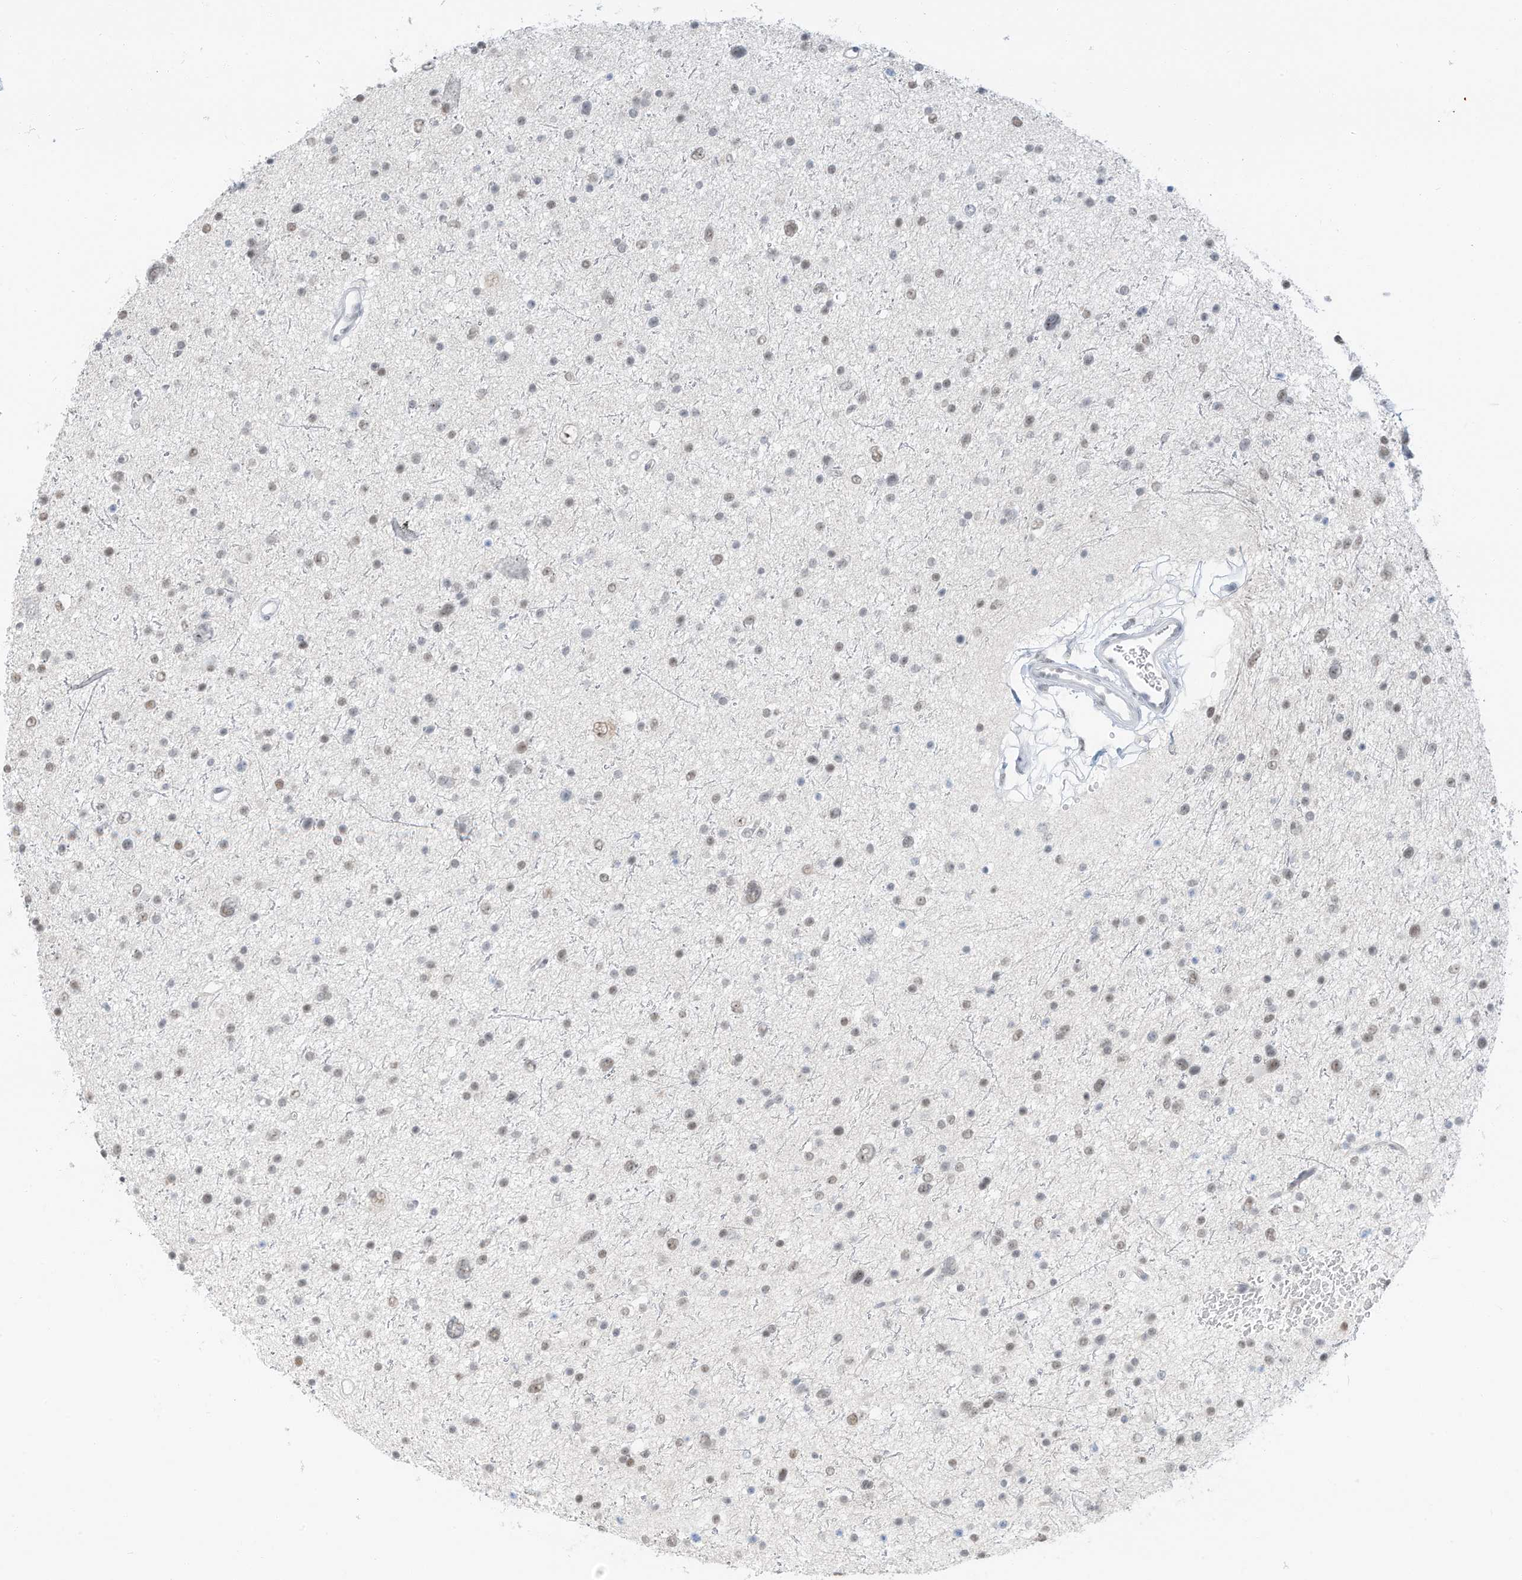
{"staining": {"intensity": "weak", "quantity": "25%-75%", "location": "nuclear"}, "tissue": "glioma", "cell_type": "Tumor cells", "image_type": "cancer", "snomed": [{"axis": "morphology", "description": "Glioma, malignant, Low grade"}, {"axis": "topography", "description": "Brain"}], "caption": "DAB immunohistochemical staining of human malignant glioma (low-grade) shows weak nuclear protein positivity in approximately 25%-75% of tumor cells. (DAB (3,3'-diaminobenzidine) = brown stain, brightfield microscopy at high magnification).", "gene": "PGC", "patient": {"sex": "female", "age": 37}}